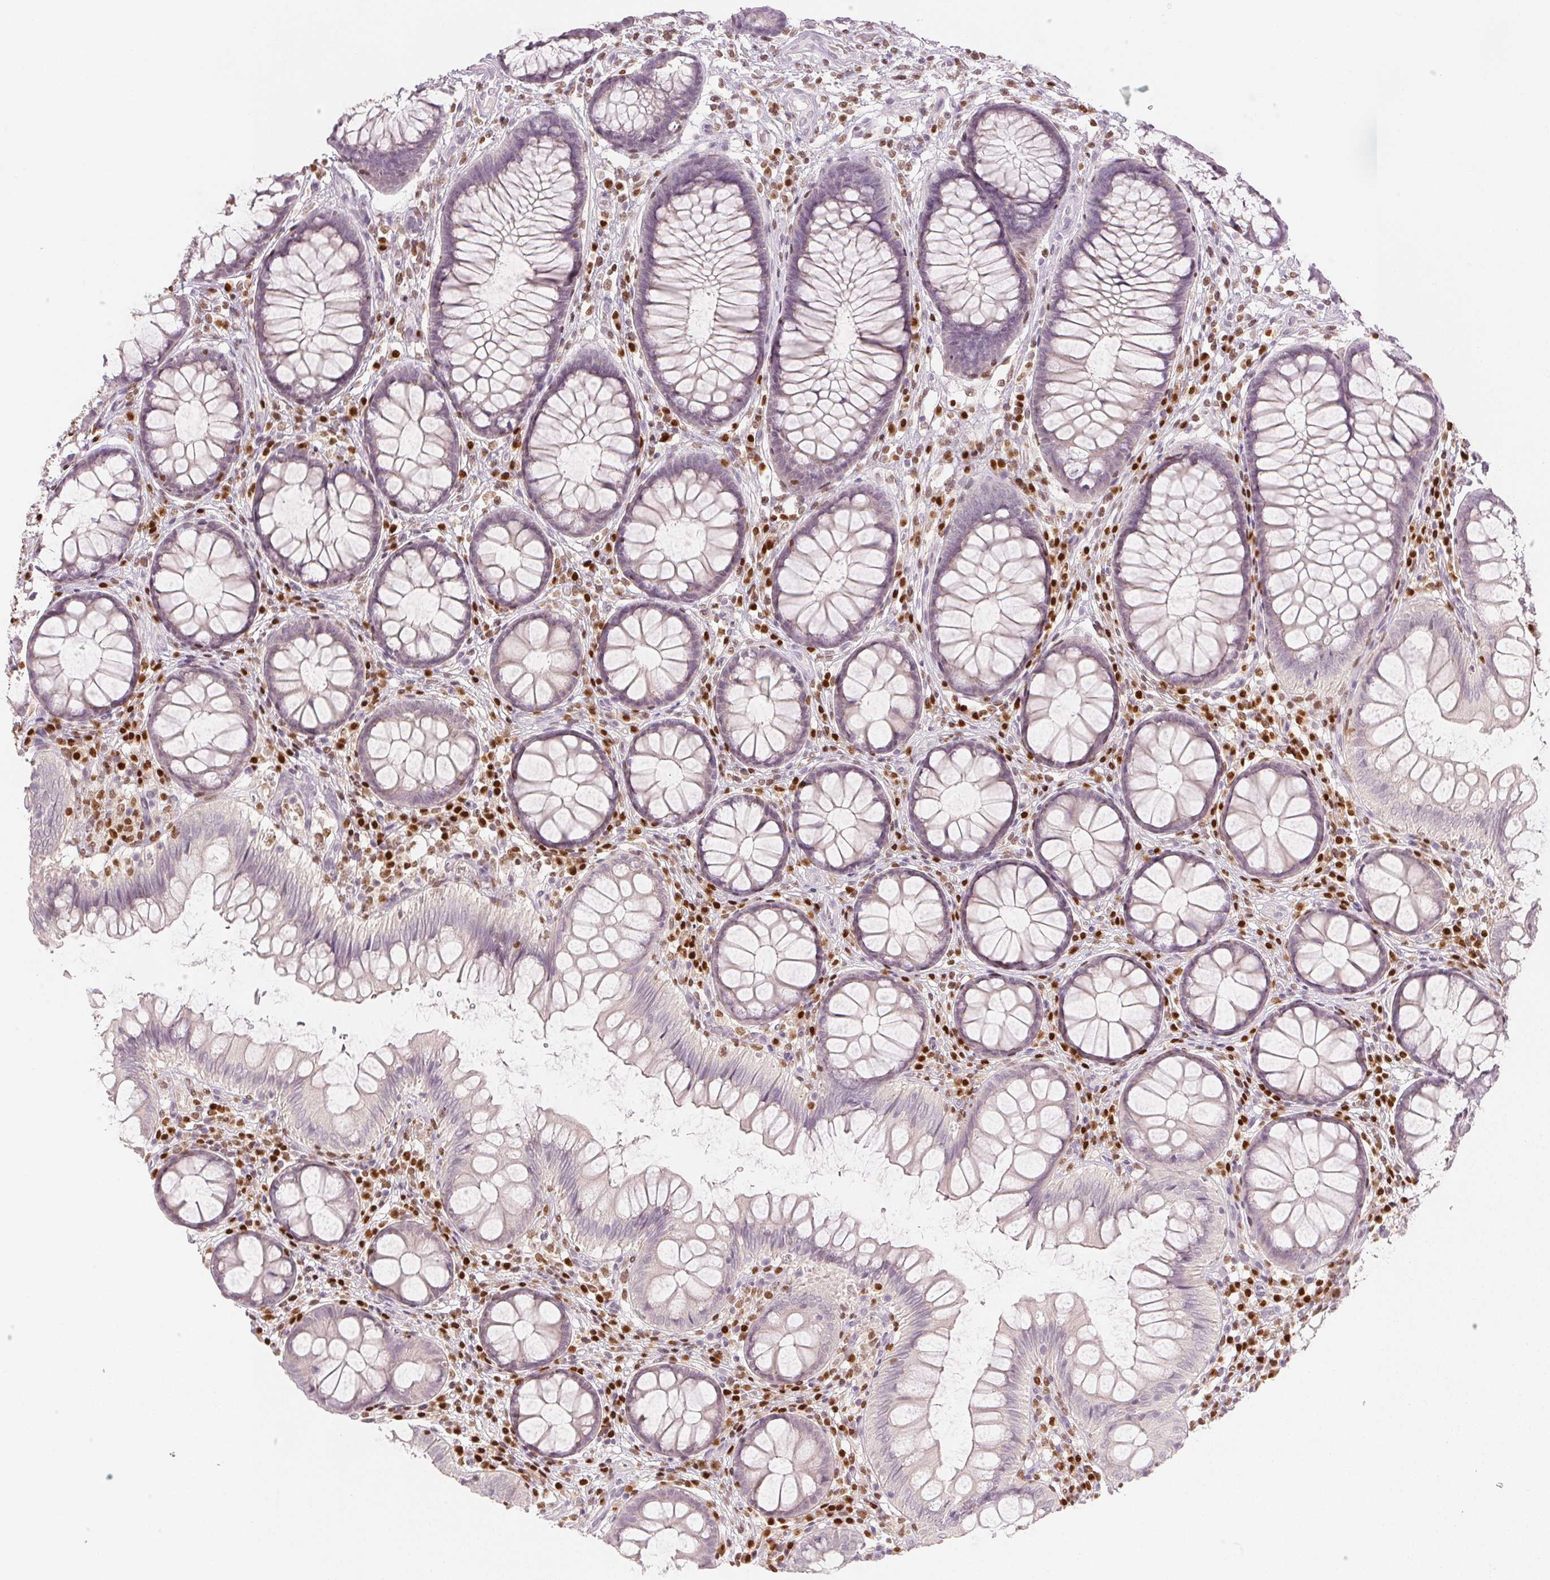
{"staining": {"intensity": "negative", "quantity": "none", "location": "none"}, "tissue": "colon", "cell_type": "Endothelial cells", "image_type": "normal", "snomed": [{"axis": "morphology", "description": "Normal tissue, NOS"}, {"axis": "morphology", "description": "Adenoma, NOS"}, {"axis": "topography", "description": "Soft tissue"}, {"axis": "topography", "description": "Colon"}], "caption": "Immunohistochemistry of benign colon reveals no expression in endothelial cells. Nuclei are stained in blue.", "gene": "RUNX2", "patient": {"sex": "male", "age": 47}}